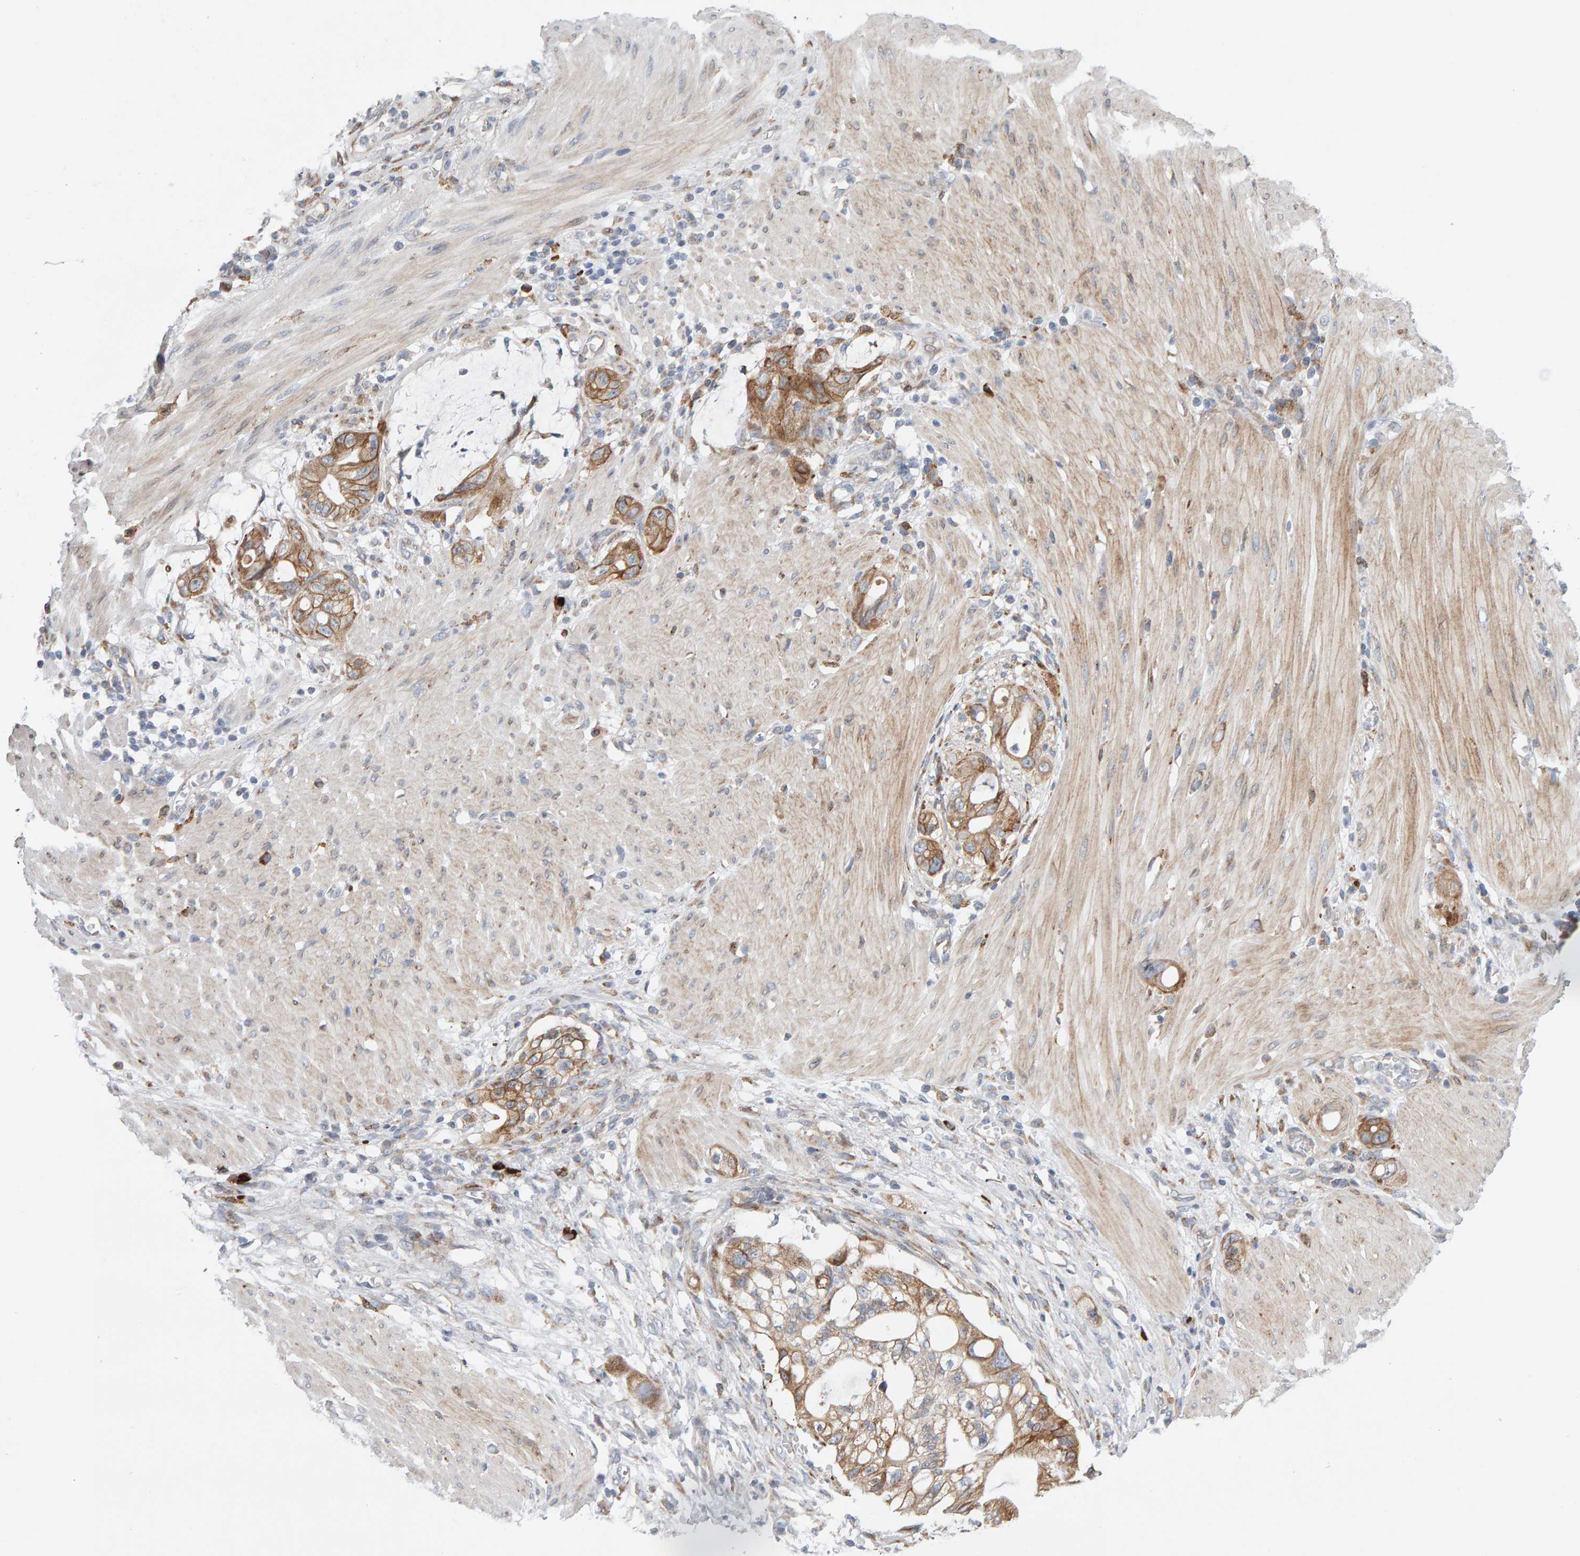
{"staining": {"intensity": "moderate", "quantity": ">75%", "location": "cytoplasmic/membranous"}, "tissue": "stomach cancer", "cell_type": "Tumor cells", "image_type": "cancer", "snomed": [{"axis": "morphology", "description": "Adenocarcinoma, NOS"}, {"axis": "topography", "description": "Stomach"}, {"axis": "topography", "description": "Stomach, lower"}], "caption": "Human stomach cancer stained with a protein marker demonstrates moderate staining in tumor cells.", "gene": "ENGASE", "patient": {"sex": "female", "age": 48}}